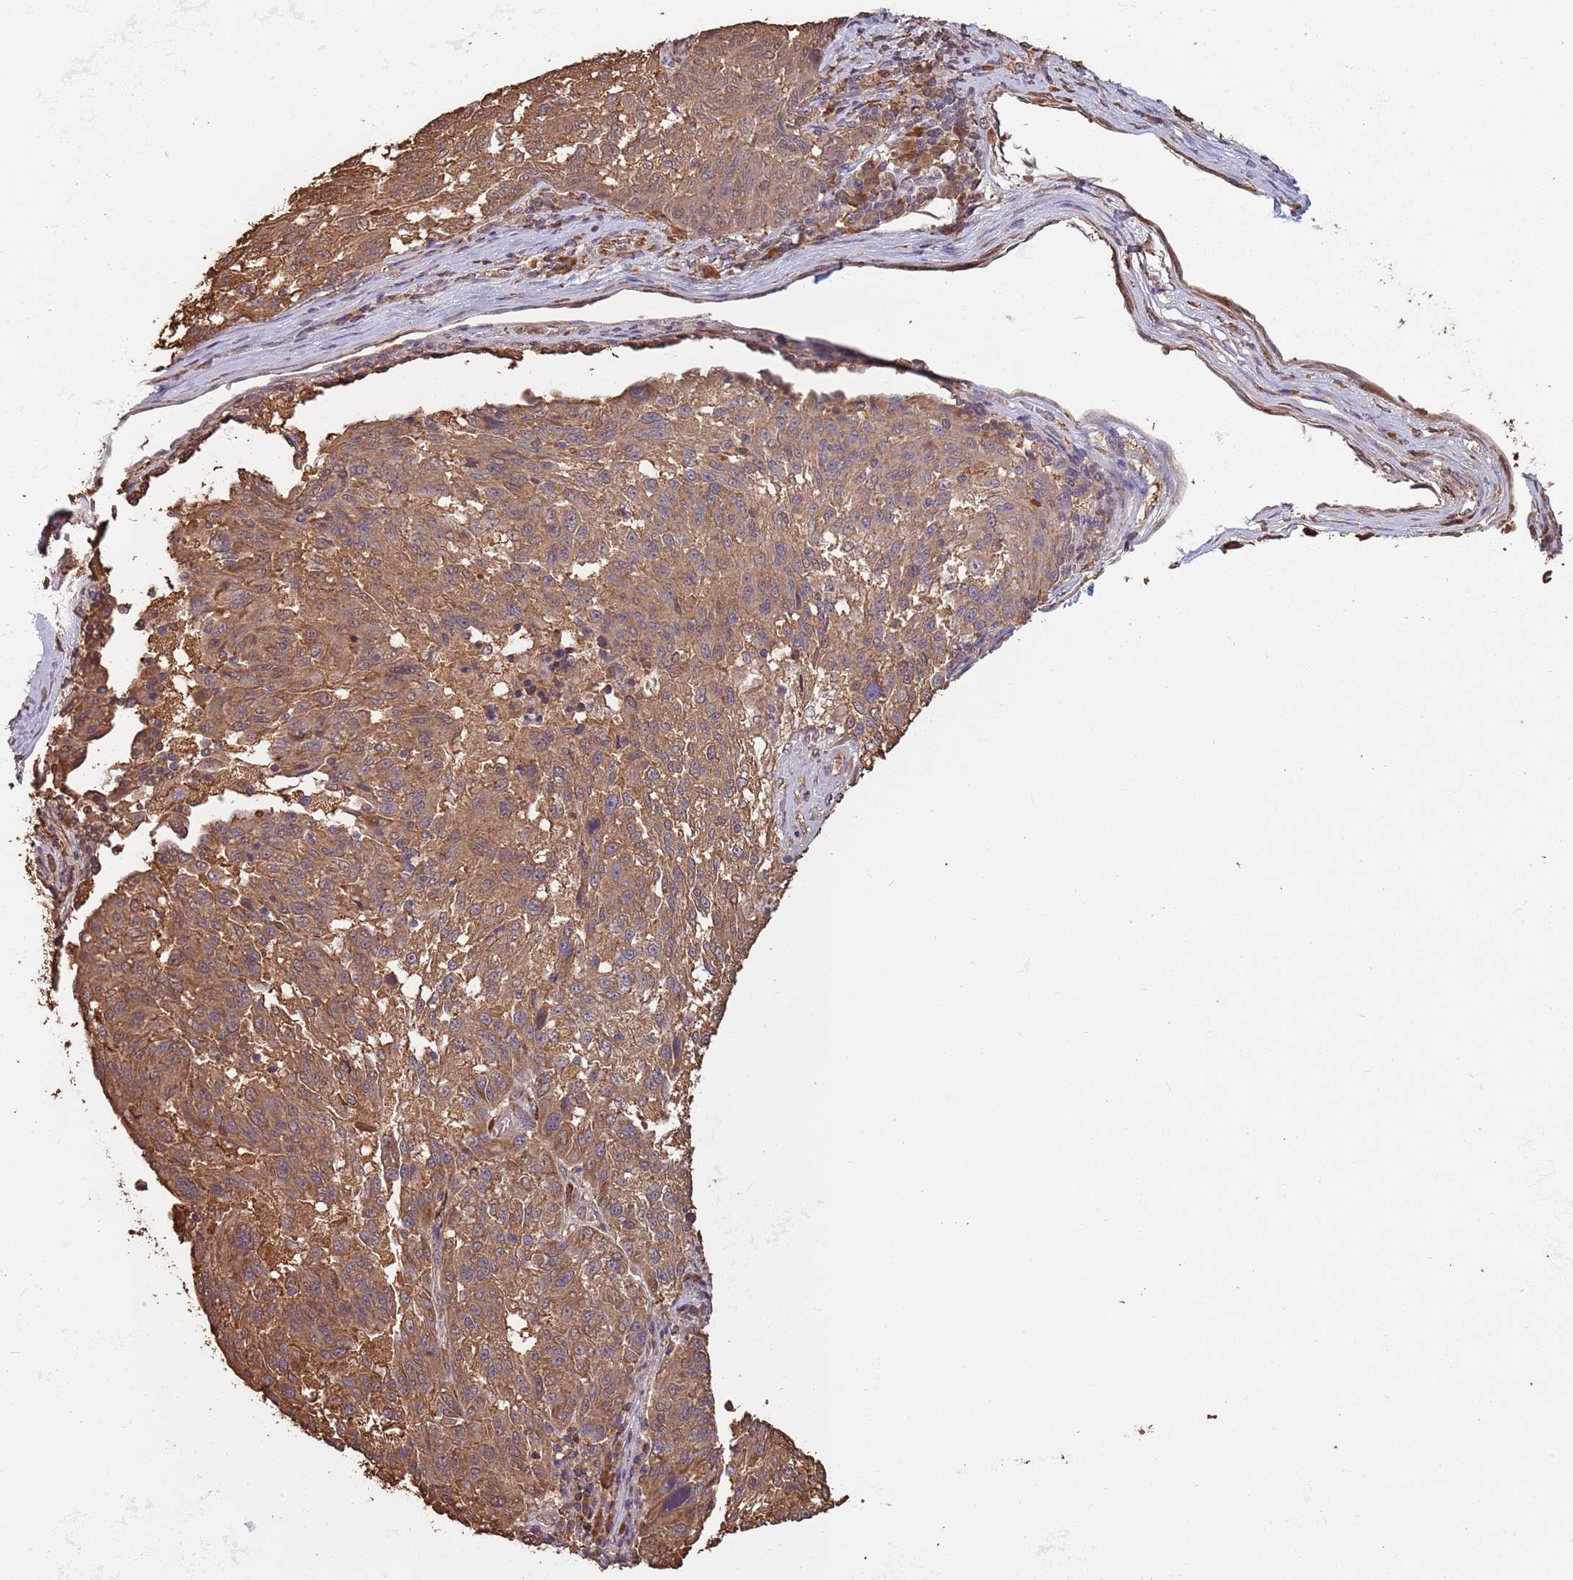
{"staining": {"intensity": "strong", "quantity": ">75%", "location": "cytoplasmic/membranous"}, "tissue": "melanoma", "cell_type": "Tumor cells", "image_type": "cancer", "snomed": [{"axis": "morphology", "description": "Malignant melanoma, NOS"}, {"axis": "topography", "description": "Skin"}], "caption": "Immunohistochemical staining of human melanoma shows strong cytoplasmic/membranous protein expression in approximately >75% of tumor cells.", "gene": "COG4", "patient": {"sex": "male", "age": 53}}